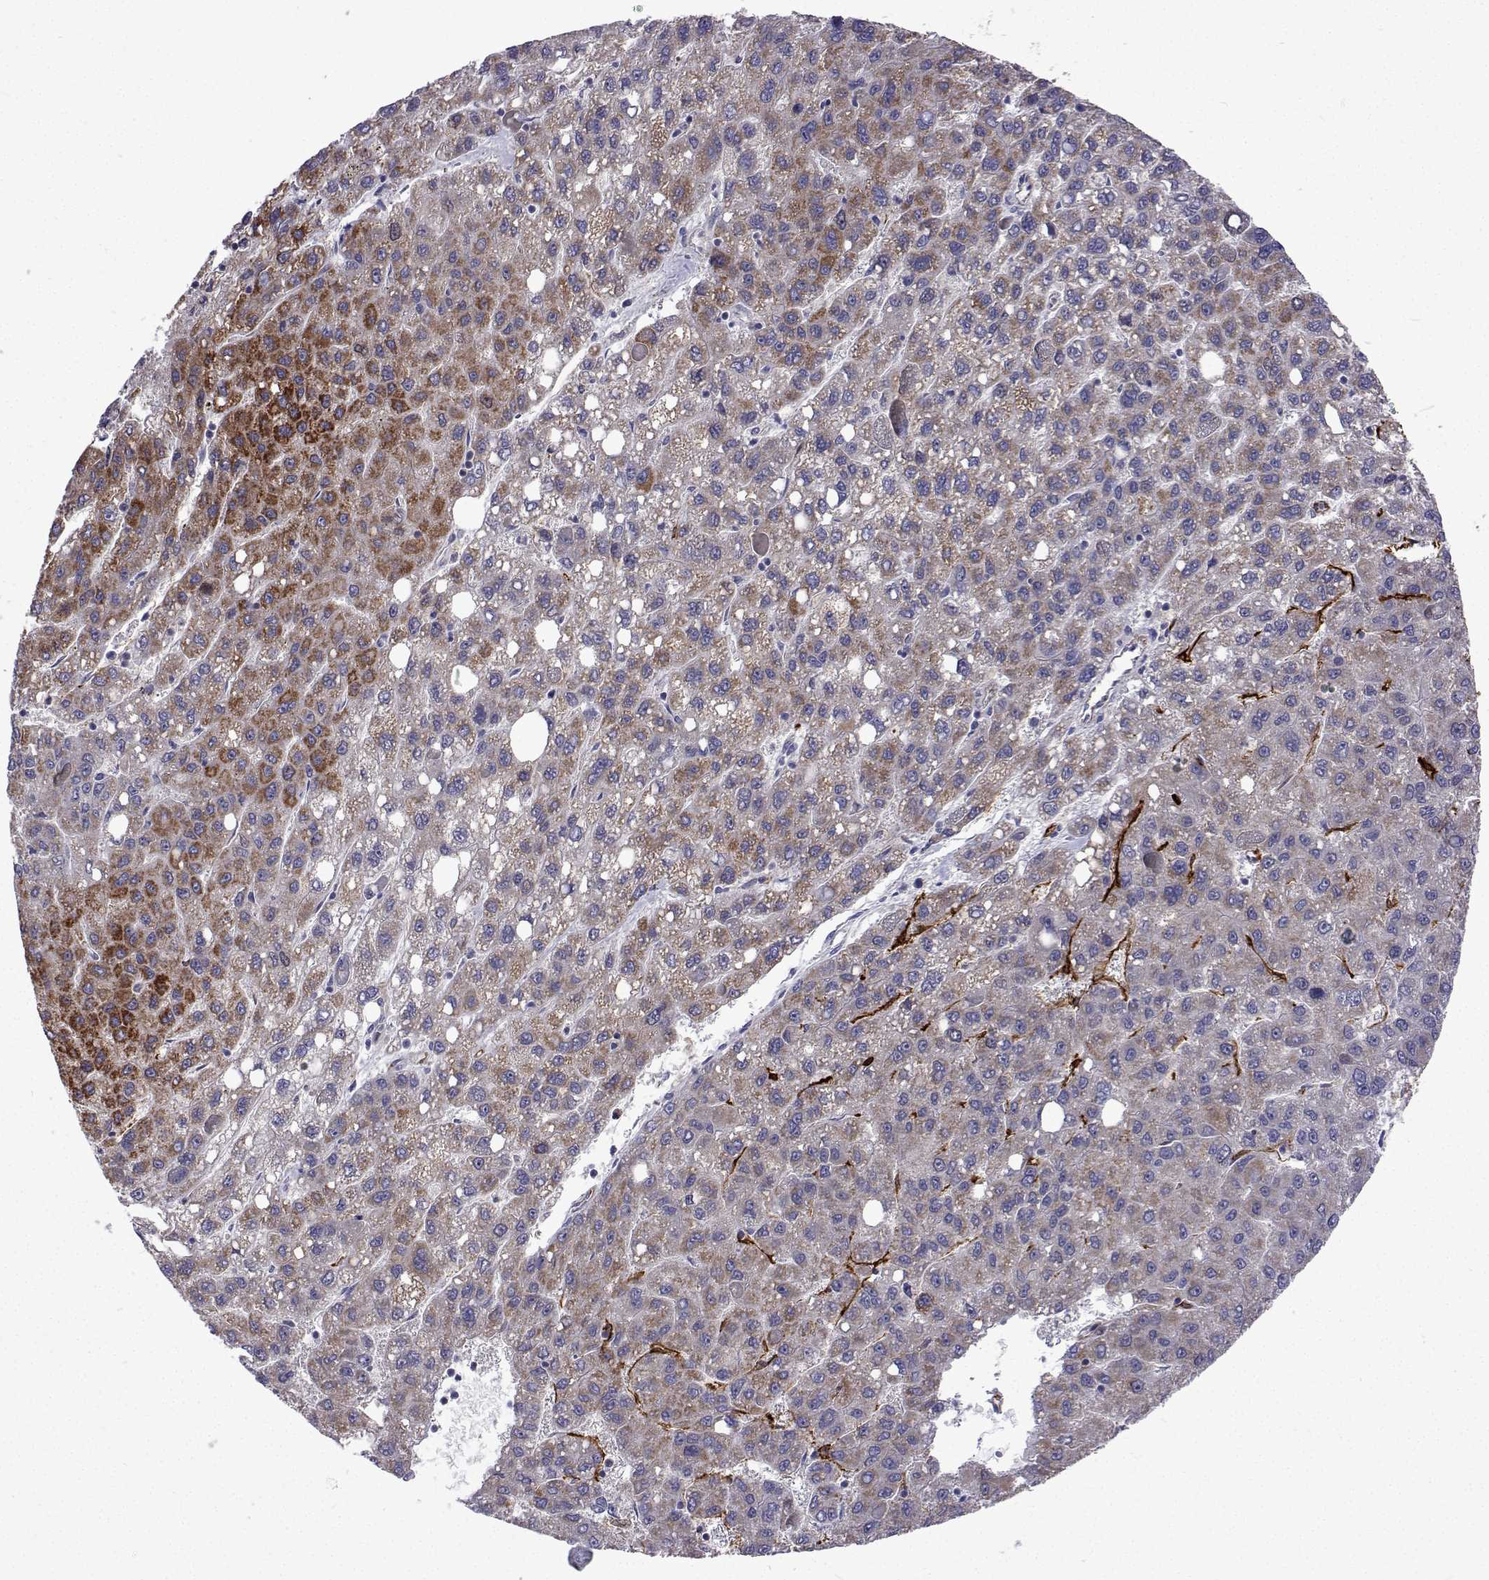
{"staining": {"intensity": "moderate", "quantity": "25%-75%", "location": "cytoplasmic/membranous"}, "tissue": "liver cancer", "cell_type": "Tumor cells", "image_type": "cancer", "snomed": [{"axis": "morphology", "description": "Carcinoma, Hepatocellular, NOS"}, {"axis": "topography", "description": "Liver"}], "caption": "Human liver cancer (hepatocellular carcinoma) stained with a brown dye reveals moderate cytoplasmic/membranous positive positivity in about 25%-75% of tumor cells.", "gene": "DHTKD1", "patient": {"sex": "female", "age": 82}}